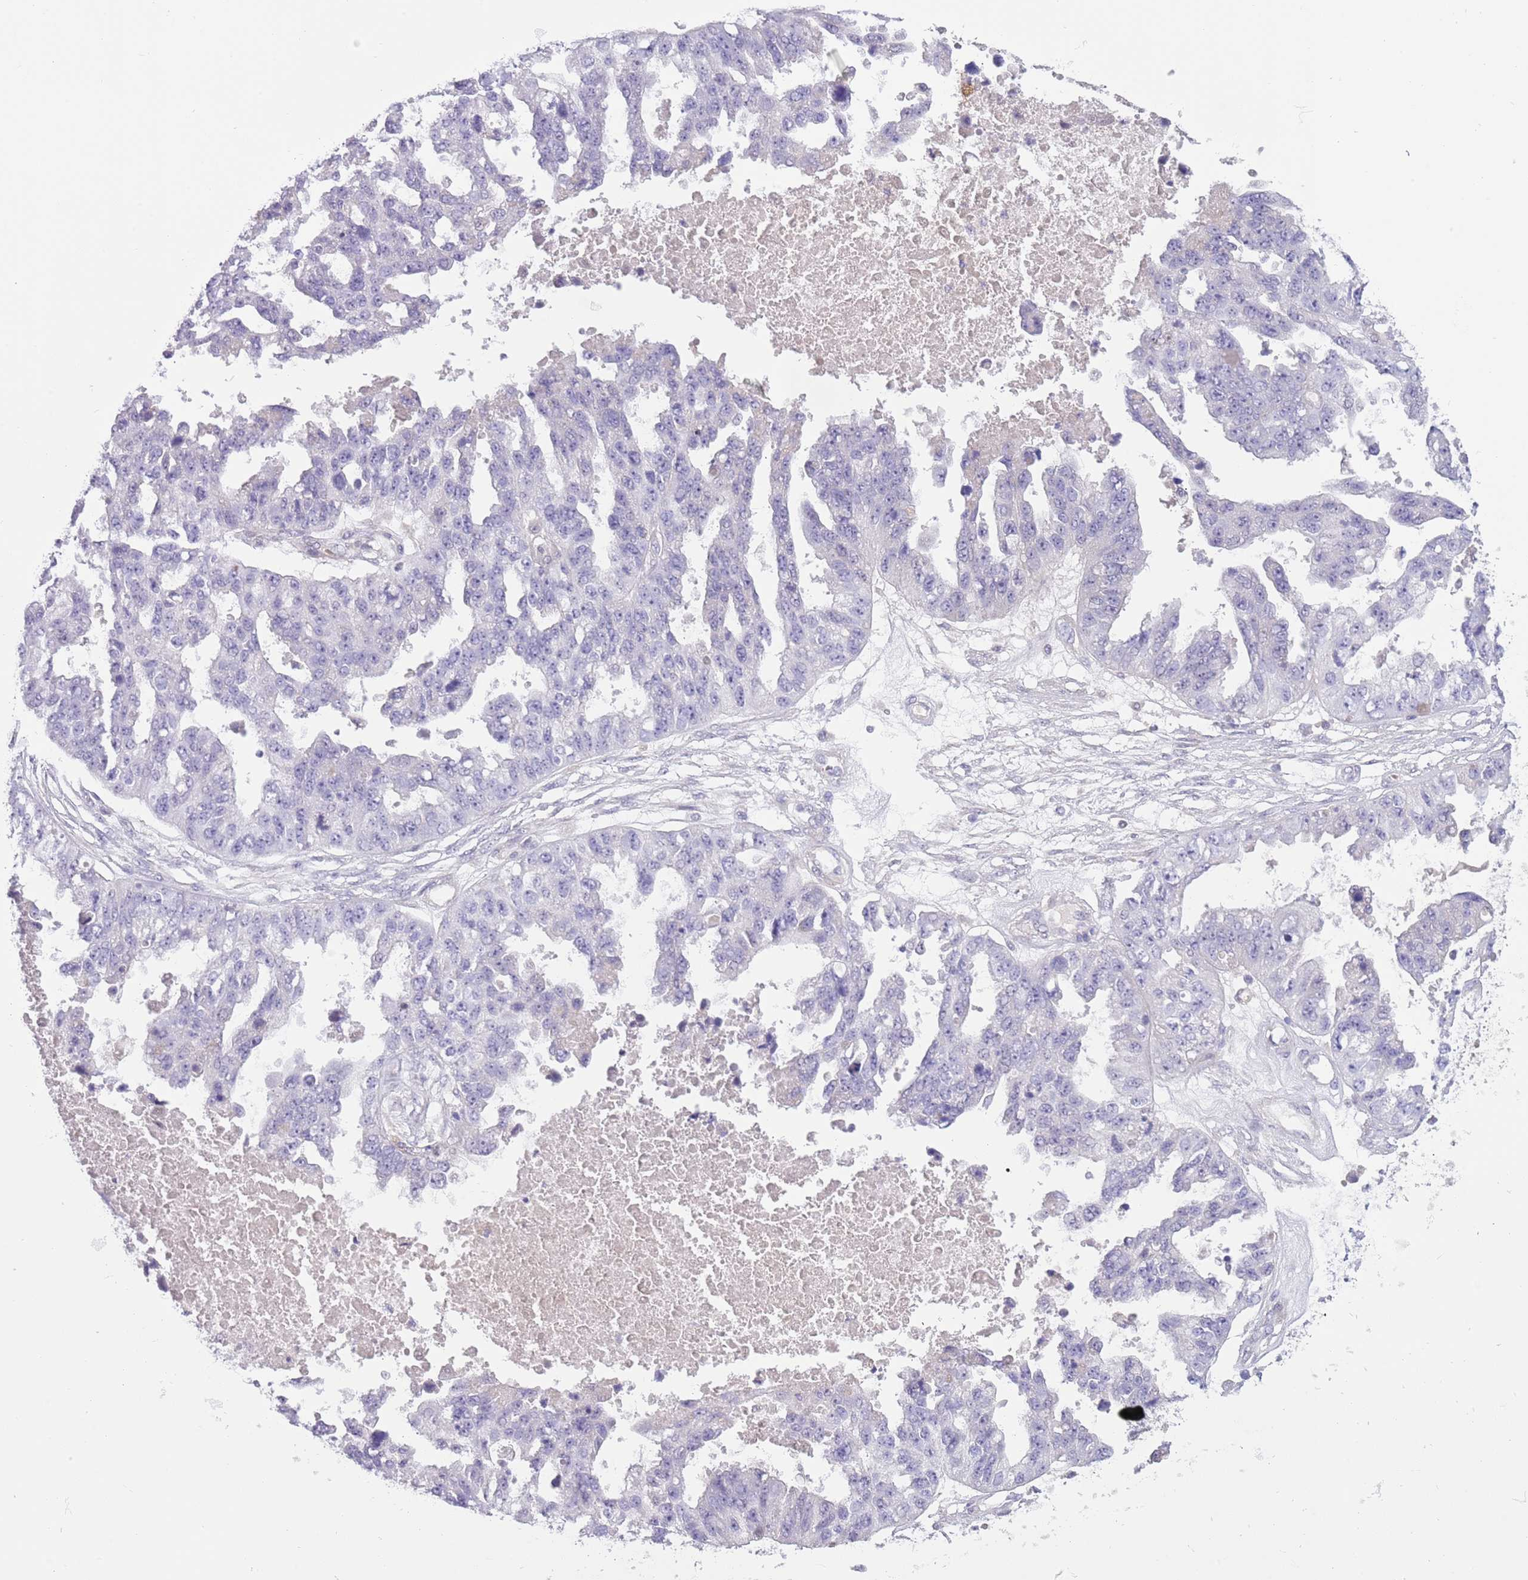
{"staining": {"intensity": "negative", "quantity": "none", "location": "none"}, "tissue": "ovarian cancer", "cell_type": "Tumor cells", "image_type": "cancer", "snomed": [{"axis": "morphology", "description": "Cystadenocarcinoma, serous, NOS"}, {"axis": "topography", "description": "Ovary"}], "caption": "Histopathology image shows no protein positivity in tumor cells of serous cystadenocarcinoma (ovarian) tissue.", "gene": "TINAGL1", "patient": {"sex": "female", "age": 58}}